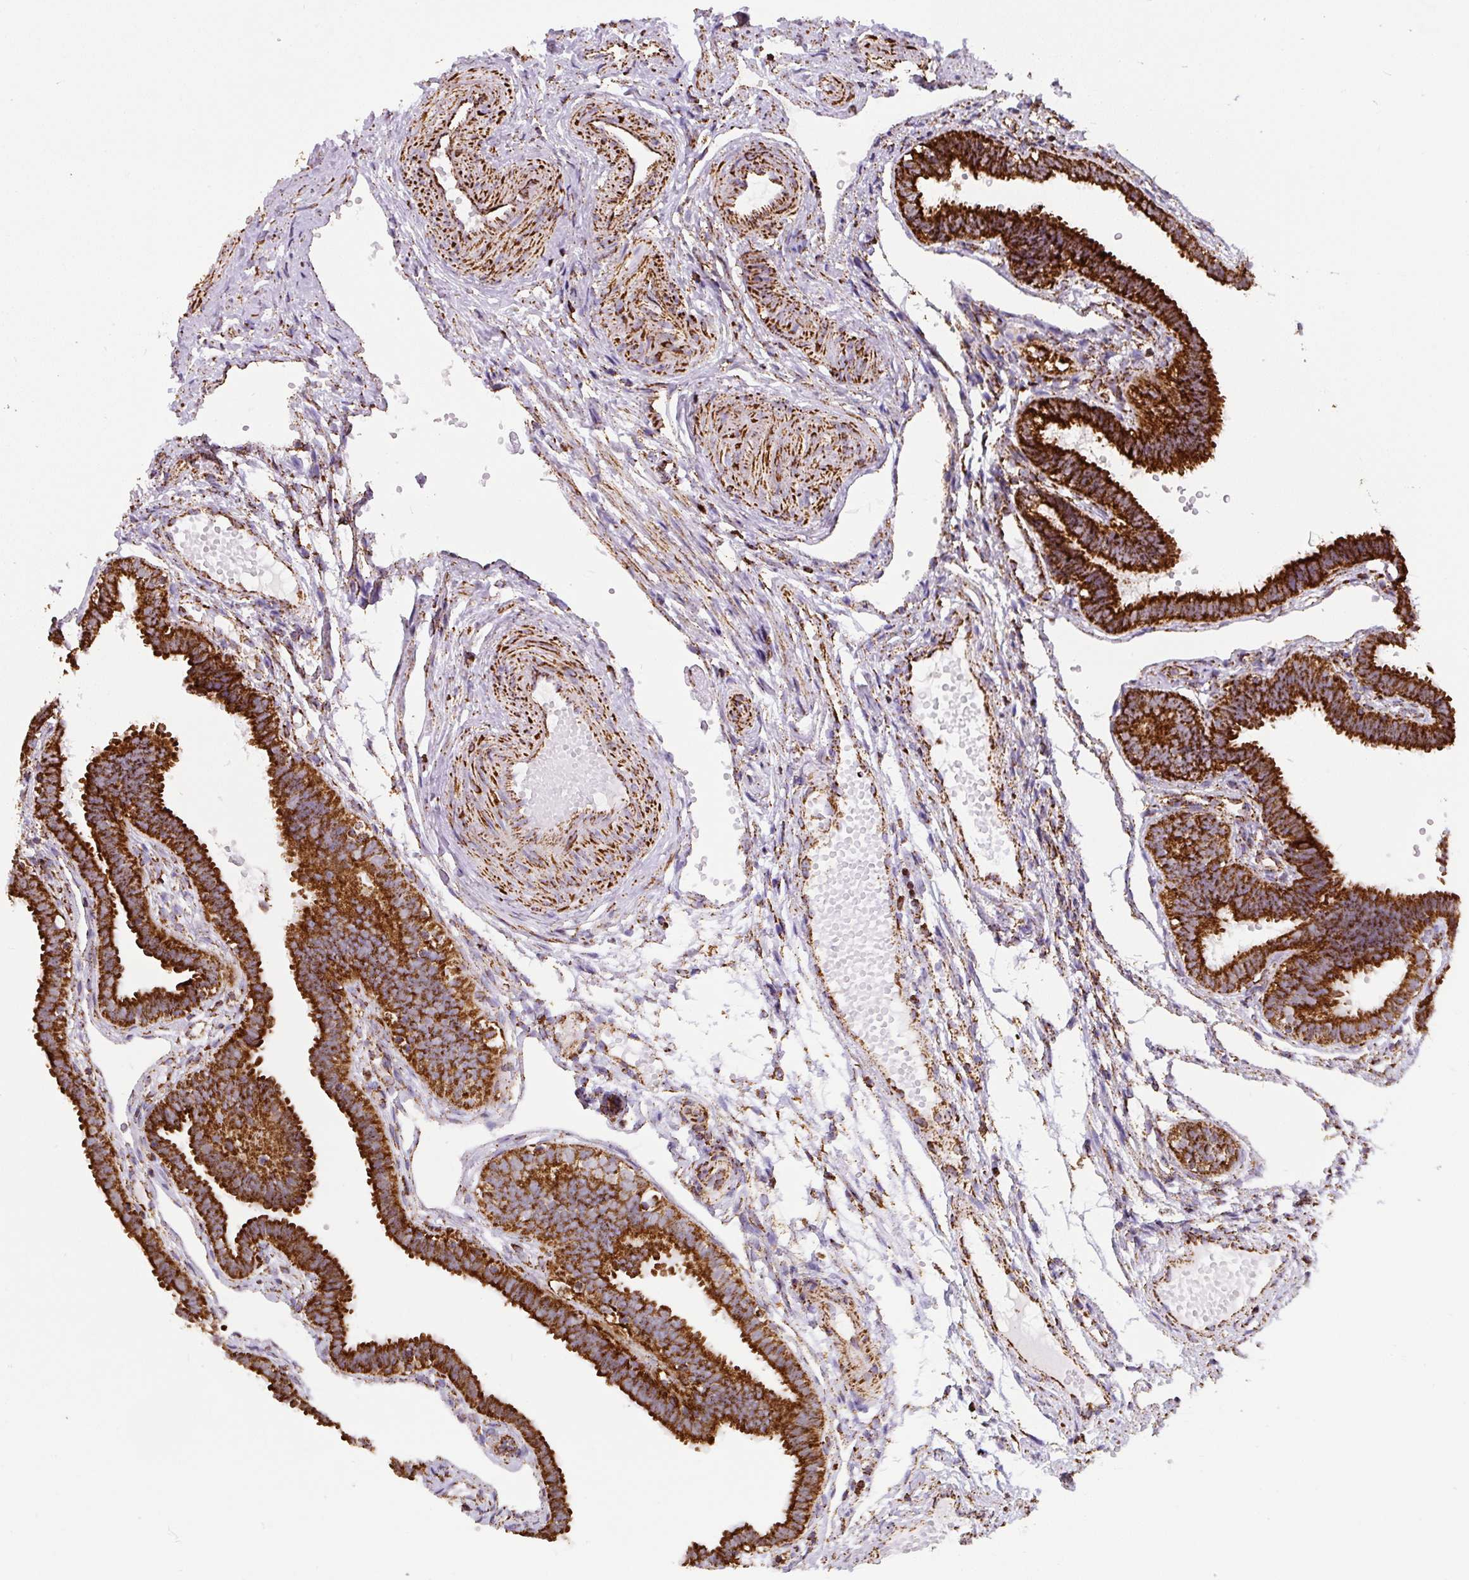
{"staining": {"intensity": "strong", "quantity": ">75%", "location": "cytoplasmic/membranous"}, "tissue": "fallopian tube", "cell_type": "Glandular cells", "image_type": "normal", "snomed": [{"axis": "morphology", "description": "Normal tissue, NOS"}, {"axis": "topography", "description": "Fallopian tube"}], "caption": "Protein expression analysis of unremarkable fallopian tube exhibits strong cytoplasmic/membranous staining in about >75% of glandular cells.", "gene": "ATP5F1A", "patient": {"sex": "female", "age": 37}}